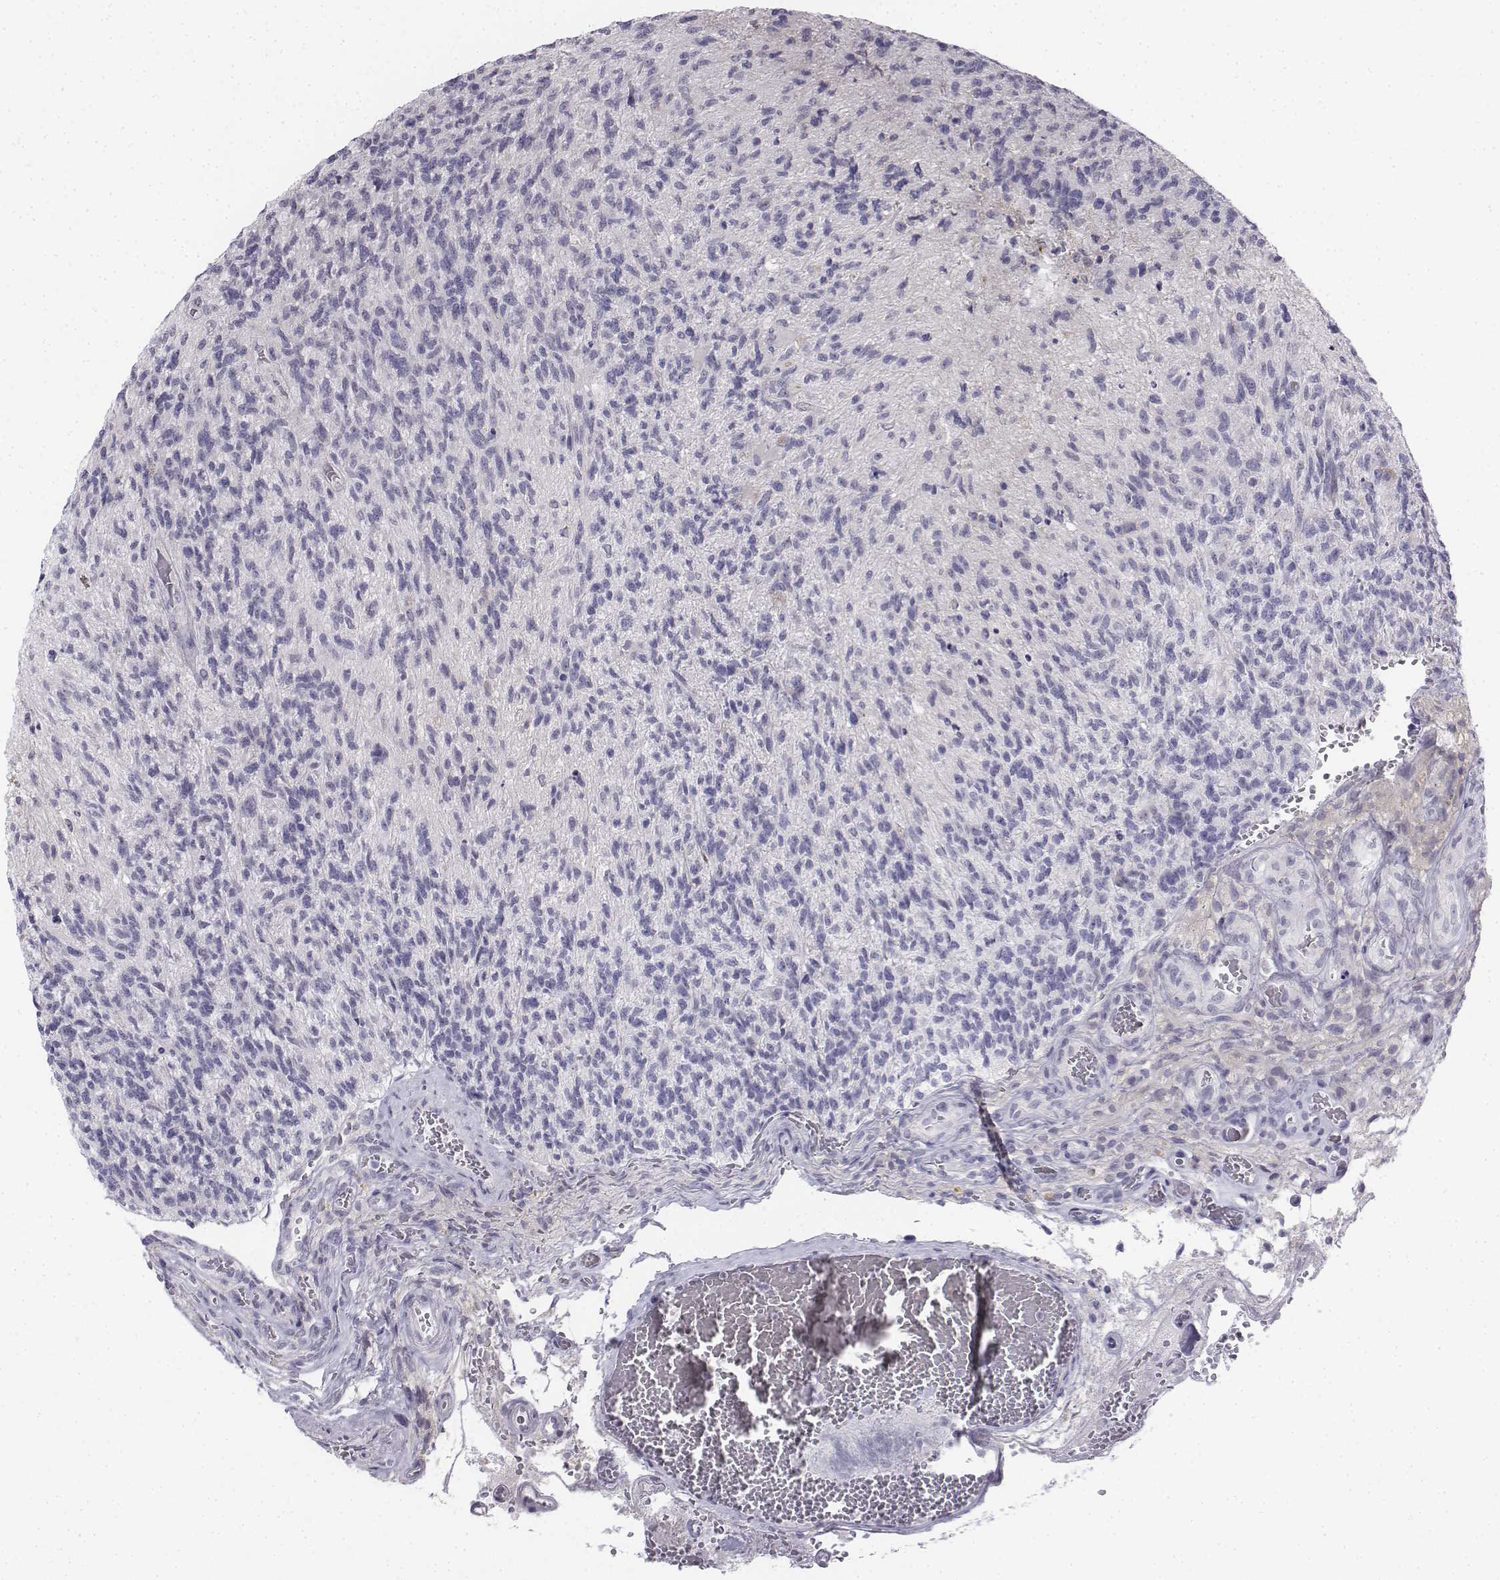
{"staining": {"intensity": "negative", "quantity": "none", "location": "none"}, "tissue": "glioma", "cell_type": "Tumor cells", "image_type": "cancer", "snomed": [{"axis": "morphology", "description": "Glioma, malignant, High grade"}, {"axis": "topography", "description": "Brain"}], "caption": "High power microscopy photomicrograph of an immunohistochemistry photomicrograph of glioma, revealing no significant expression in tumor cells. Brightfield microscopy of IHC stained with DAB (brown) and hematoxylin (blue), captured at high magnification.", "gene": "PENK", "patient": {"sex": "male", "age": 56}}